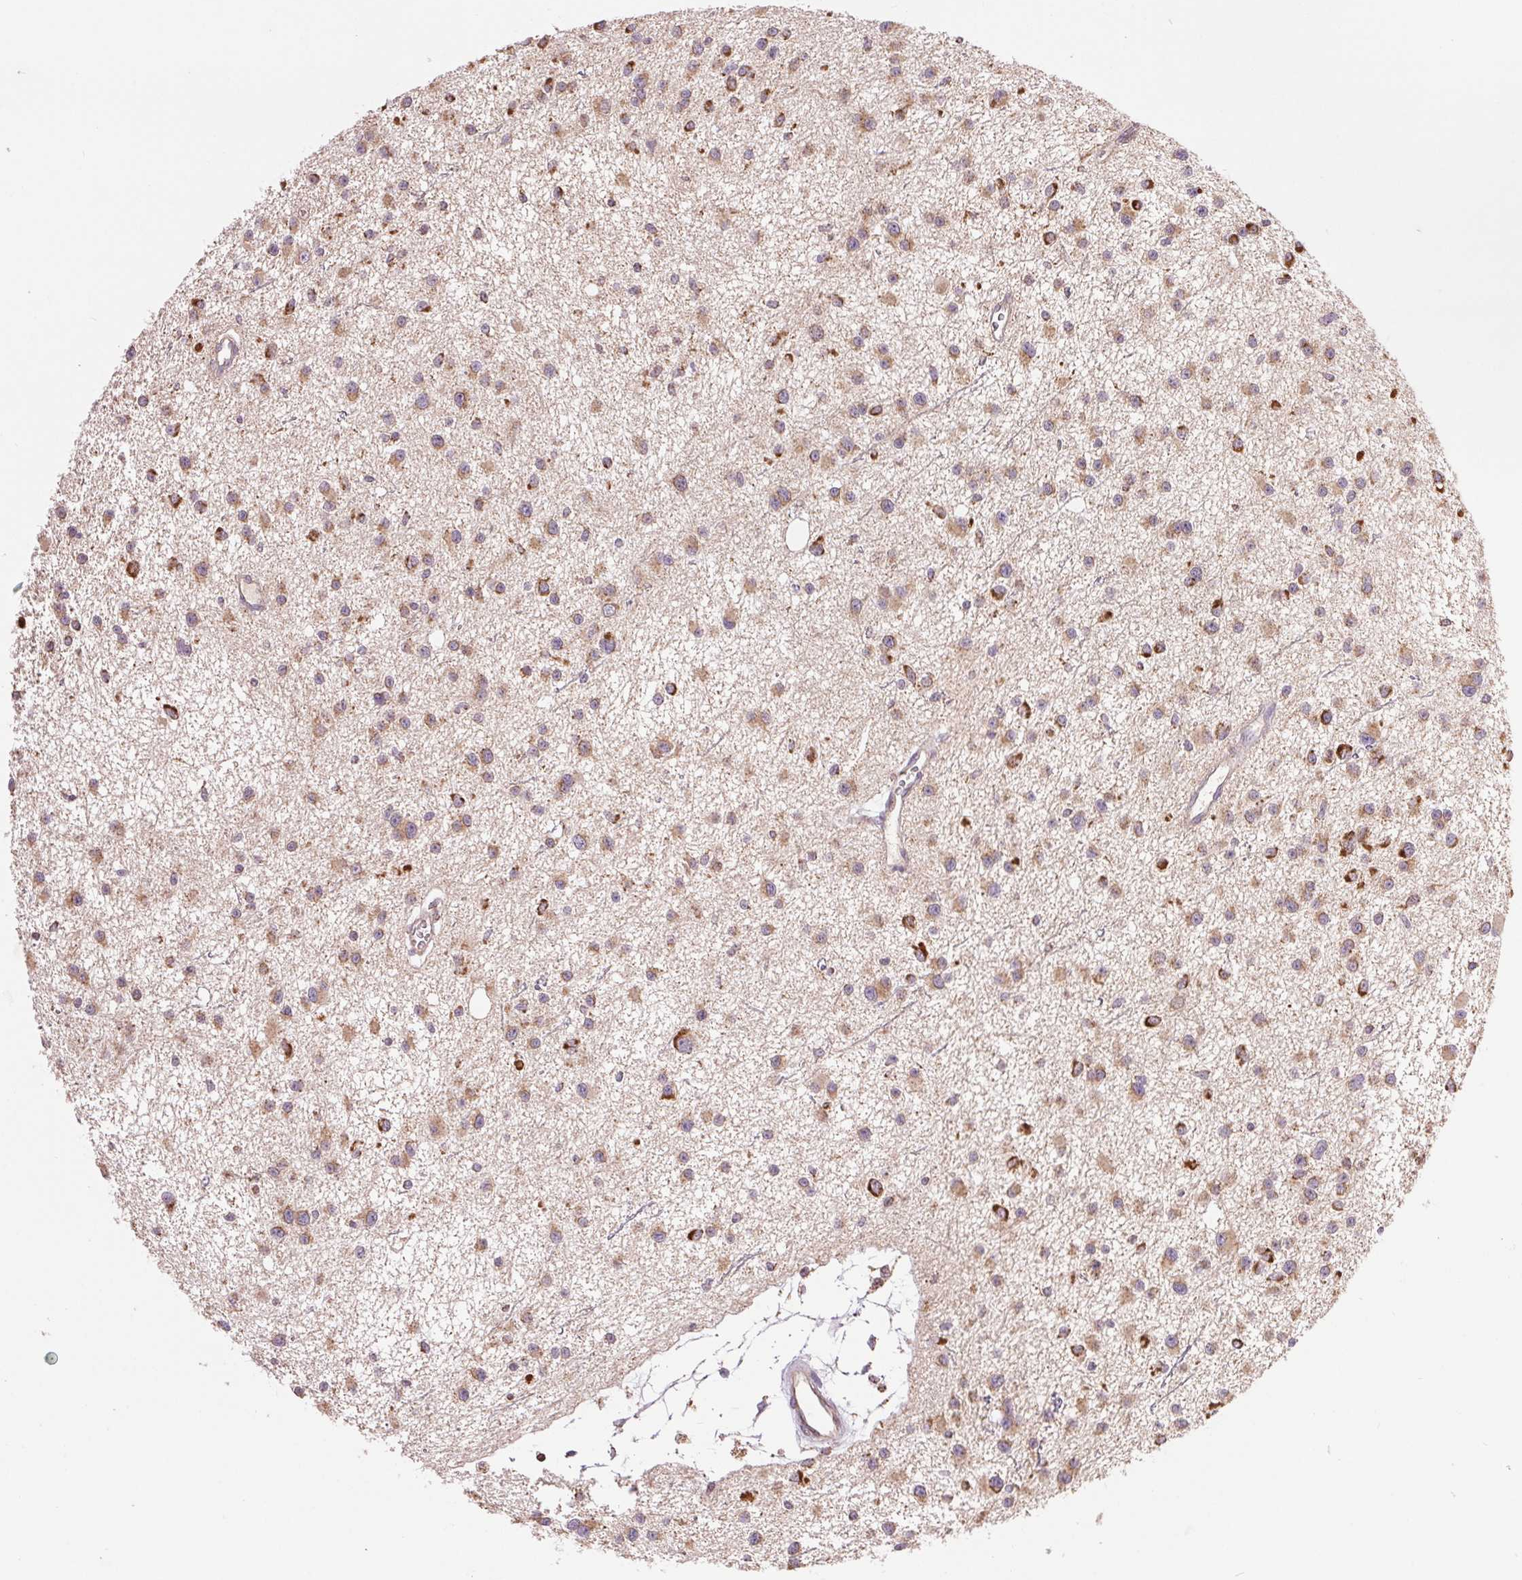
{"staining": {"intensity": "weak", "quantity": ">75%", "location": "cytoplasmic/membranous"}, "tissue": "glioma", "cell_type": "Tumor cells", "image_type": "cancer", "snomed": [{"axis": "morphology", "description": "Glioma, malignant, Low grade"}, {"axis": "topography", "description": "Brain"}], "caption": "The image reveals immunohistochemical staining of malignant glioma (low-grade). There is weak cytoplasmic/membranous positivity is identified in about >75% of tumor cells. The protein of interest is stained brown, and the nuclei are stained in blue (DAB IHC with brightfield microscopy, high magnification).", "gene": "DGUOK", "patient": {"sex": "male", "age": 43}}